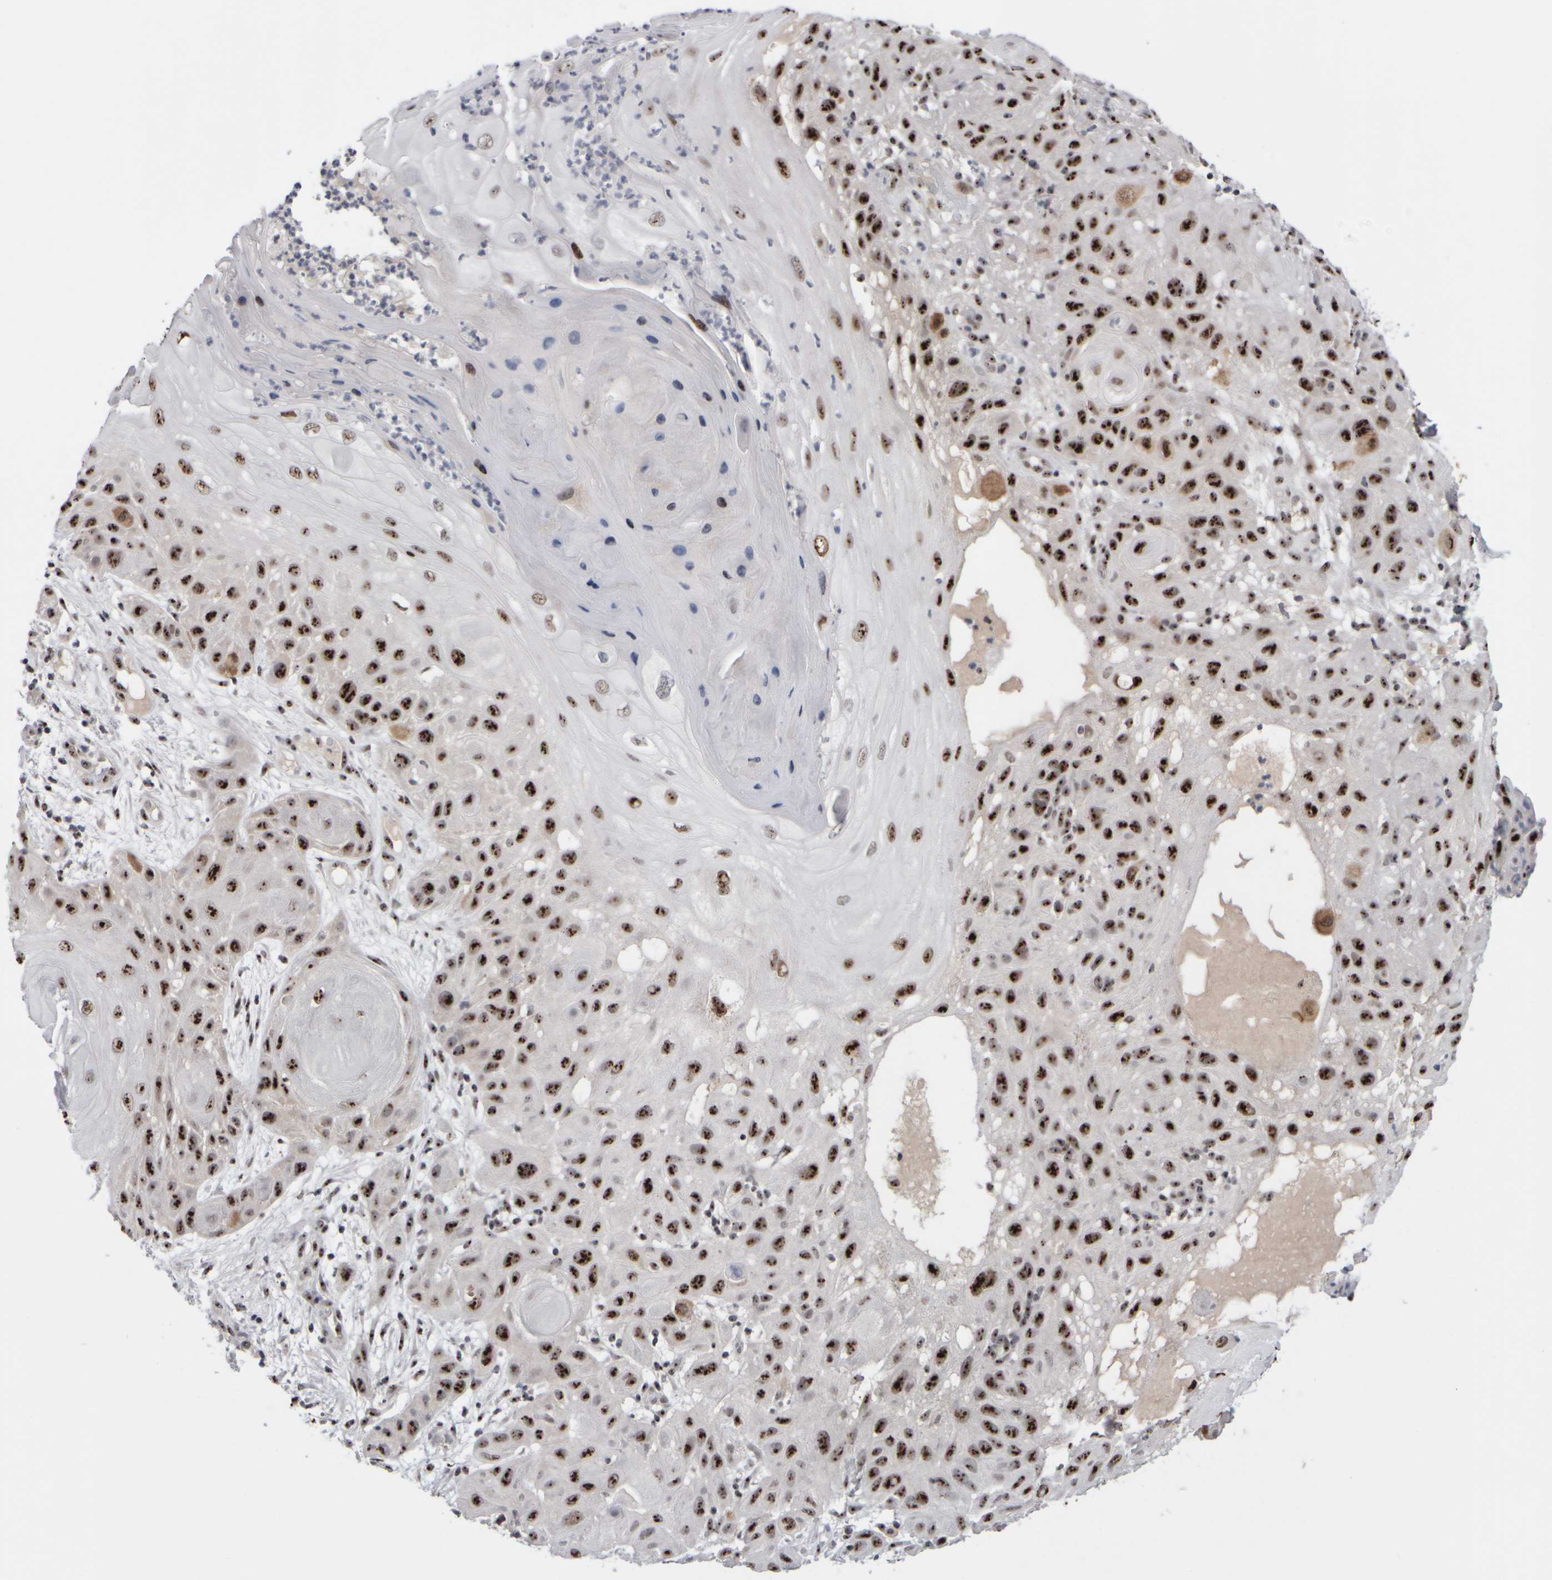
{"staining": {"intensity": "strong", "quantity": ">75%", "location": "nuclear"}, "tissue": "skin cancer", "cell_type": "Tumor cells", "image_type": "cancer", "snomed": [{"axis": "morphology", "description": "Squamous cell carcinoma, NOS"}, {"axis": "topography", "description": "Skin"}], "caption": "Protein staining exhibits strong nuclear positivity in approximately >75% of tumor cells in skin cancer (squamous cell carcinoma).", "gene": "SURF6", "patient": {"sex": "female", "age": 96}}